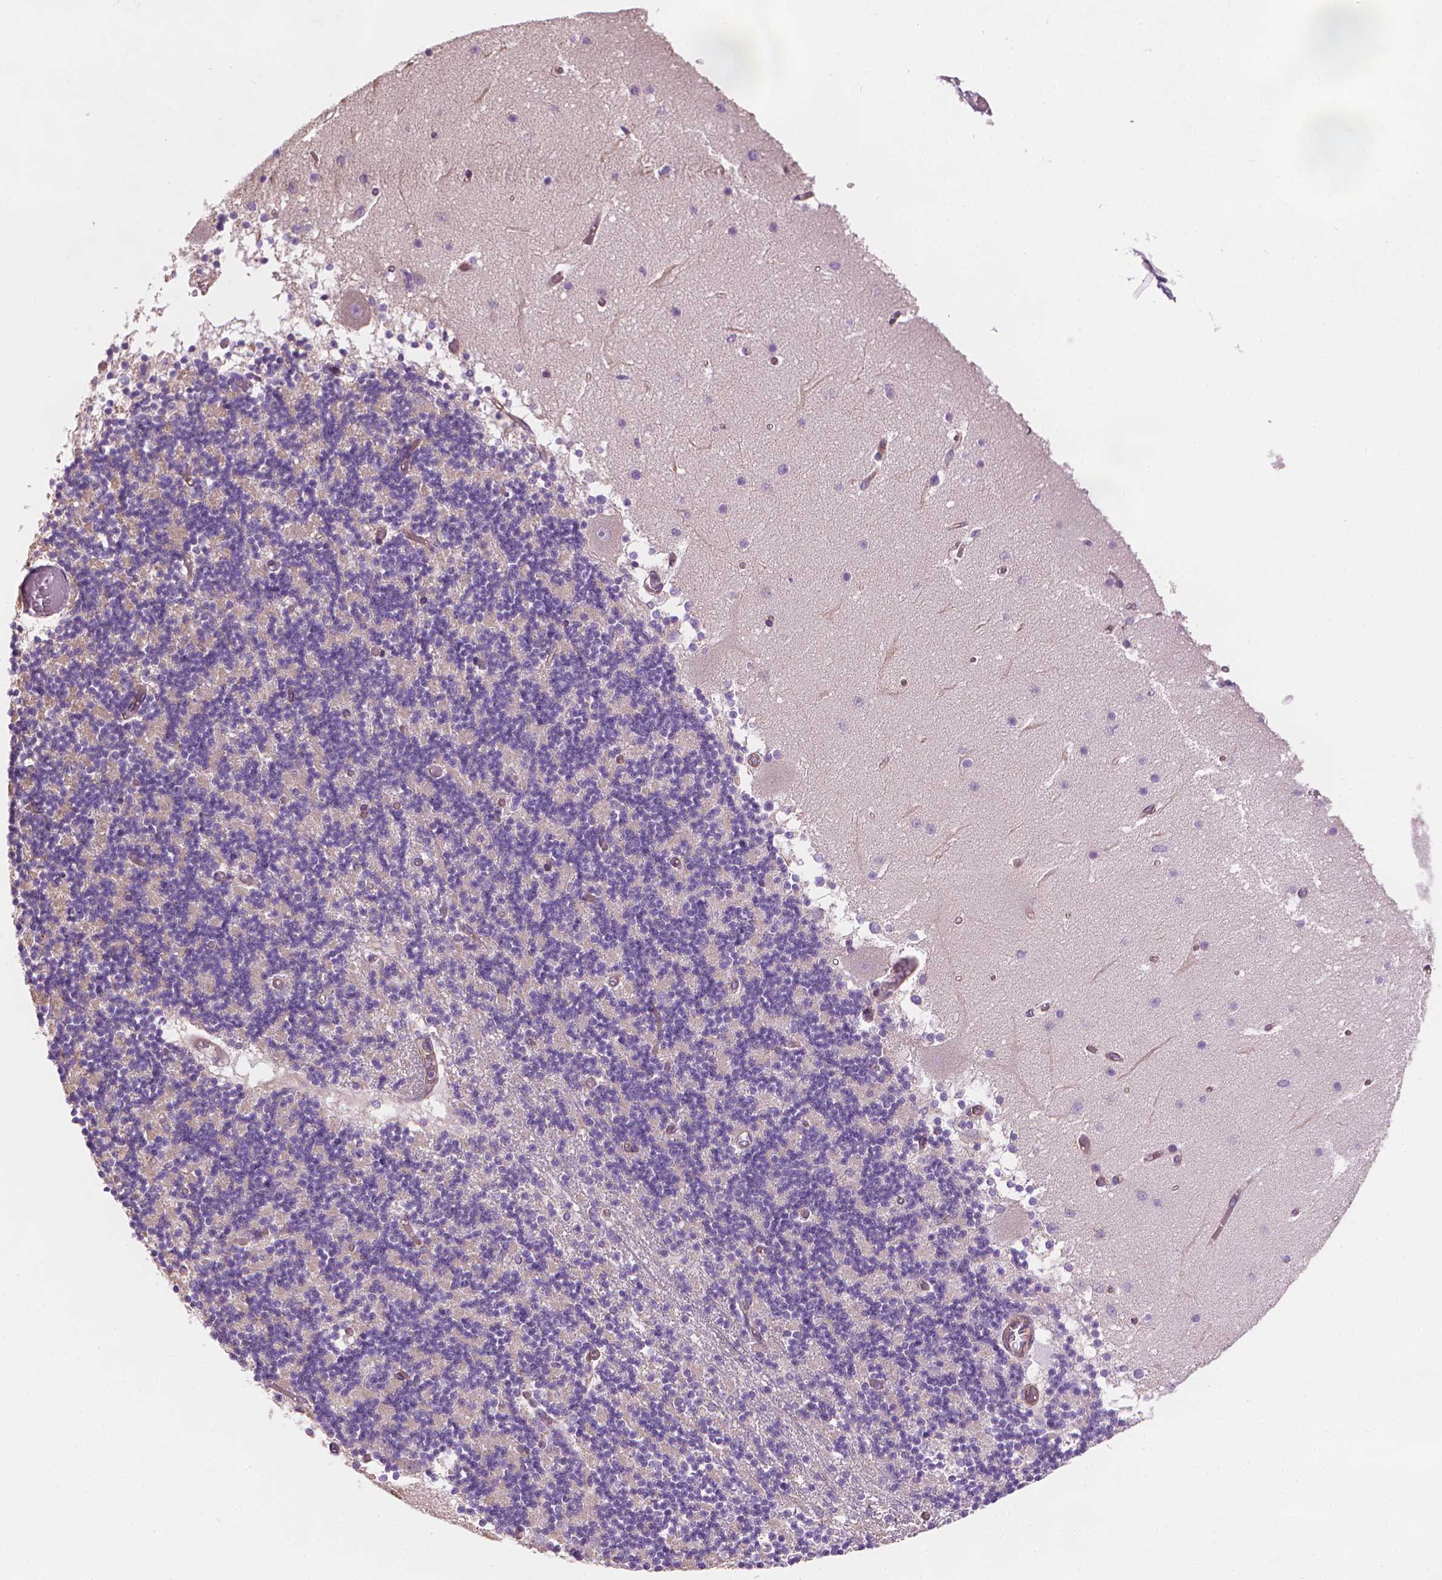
{"staining": {"intensity": "negative", "quantity": "none", "location": "none"}, "tissue": "cerebellum", "cell_type": "Cells in granular layer", "image_type": "normal", "snomed": [{"axis": "morphology", "description": "Normal tissue, NOS"}, {"axis": "topography", "description": "Cerebellum"}], "caption": "High power microscopy micrograph of an IHC image of normal cerebellum, revealing no significant positivity in cells in granular layer. (DAB (3,3'-diaminobenzidine) immunohistochemistry with hematoxylin counter stain).", "gene": "TTC29", "patient": {"sex": "female", "age": 28}}